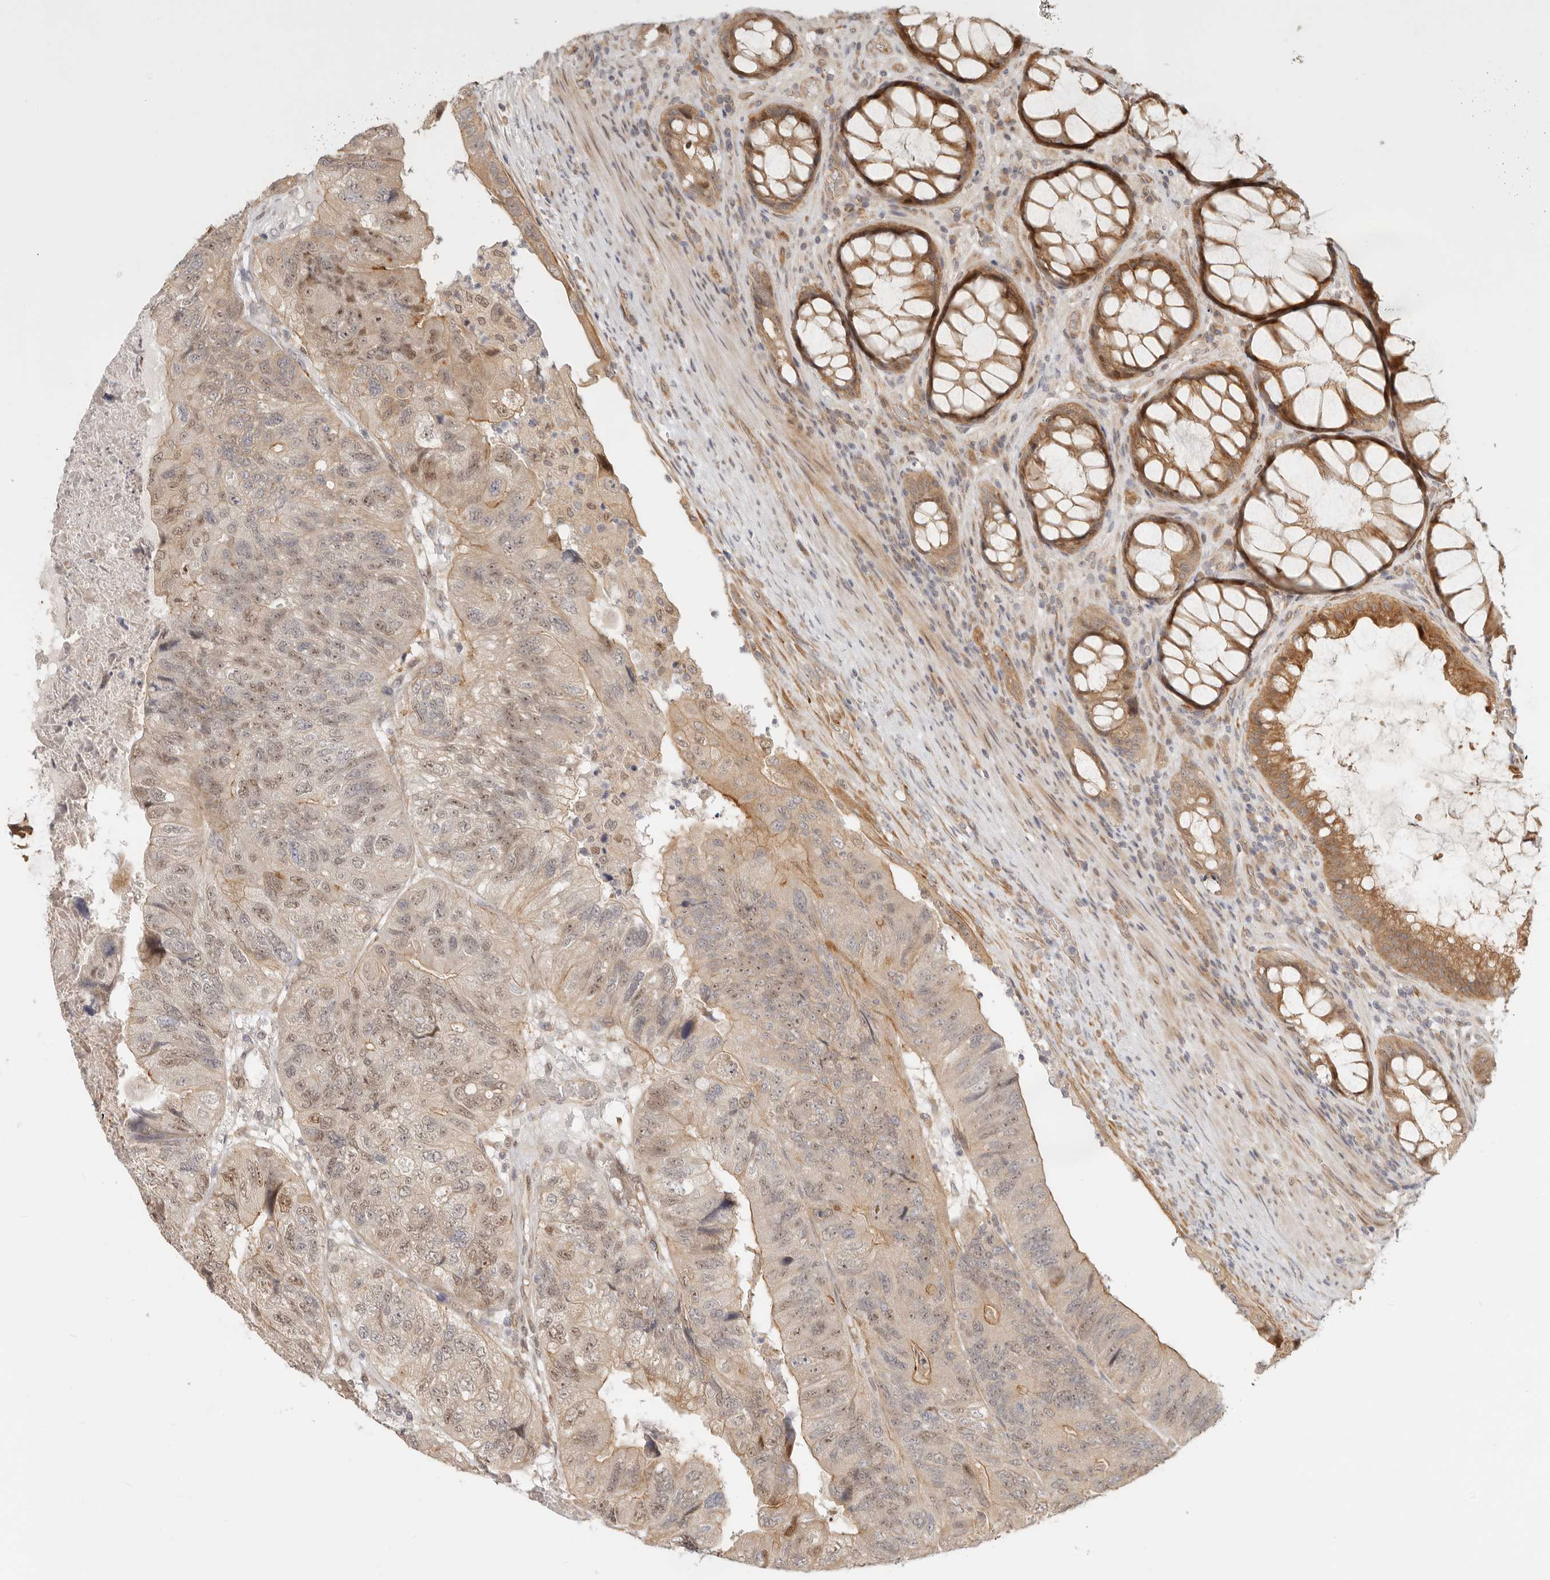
{"staining": {"intensity": "moderate", "quantity": "25%-75%", "location": "cytoplasmic/membranous"}, "tissue": "colorectal cancer", "cell_type": "Tumor cells", "image_type": "cancer", "snomed": [{"axis": "morphology", "description": "Adenocarcinoma, NOS"}, {"axis": "topography", "description": "Rectum"}], "caption": "DAB (3,3'-diaminobenzidine) immunohistochemical staining of human colorectal cancer demonstrates moderate cytoplasmic/membranous protein expression in about 25%-75% of tumor cells.", "gene": "TUFT1", "patient": {"sex": "male", "age": 63}}